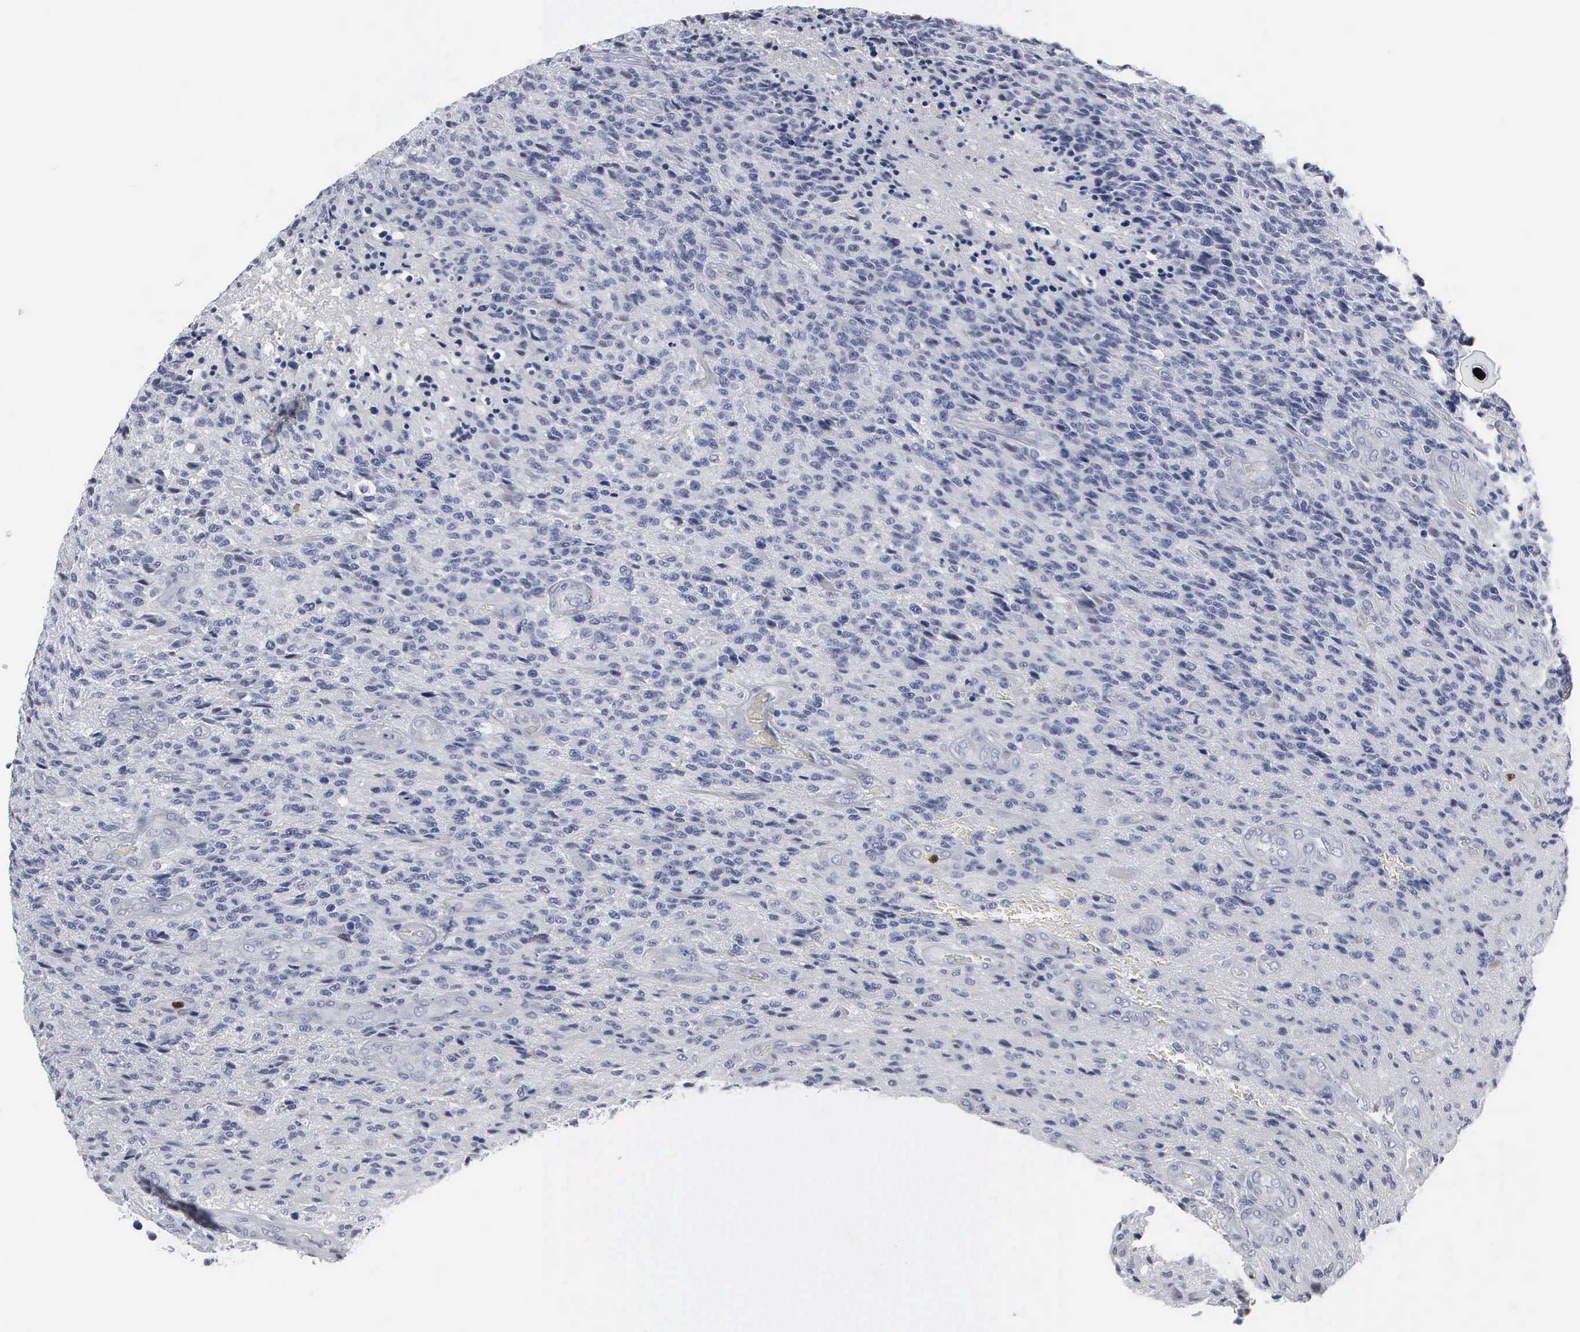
{"staining": {"intensity": "negative", "quantity": "none", "location": "none"}, "tissue": "glioma", "cell_type": "Tumor cells", "image_type": "cancer", "snomed": [{"axis": "morphology", "description": "Glioma, malignant, High grade"}, {"axis": "topography", "description": "Brain"}], "caption": "An IHC micrograph of glioma is shown. There is no staining in tumor cells of glioma. (DAB immunohistochemistry (IHC) with hematoxylin counter stain).", "gene": "SPIN3", "patient": {"sex": "male", "age": 36}}